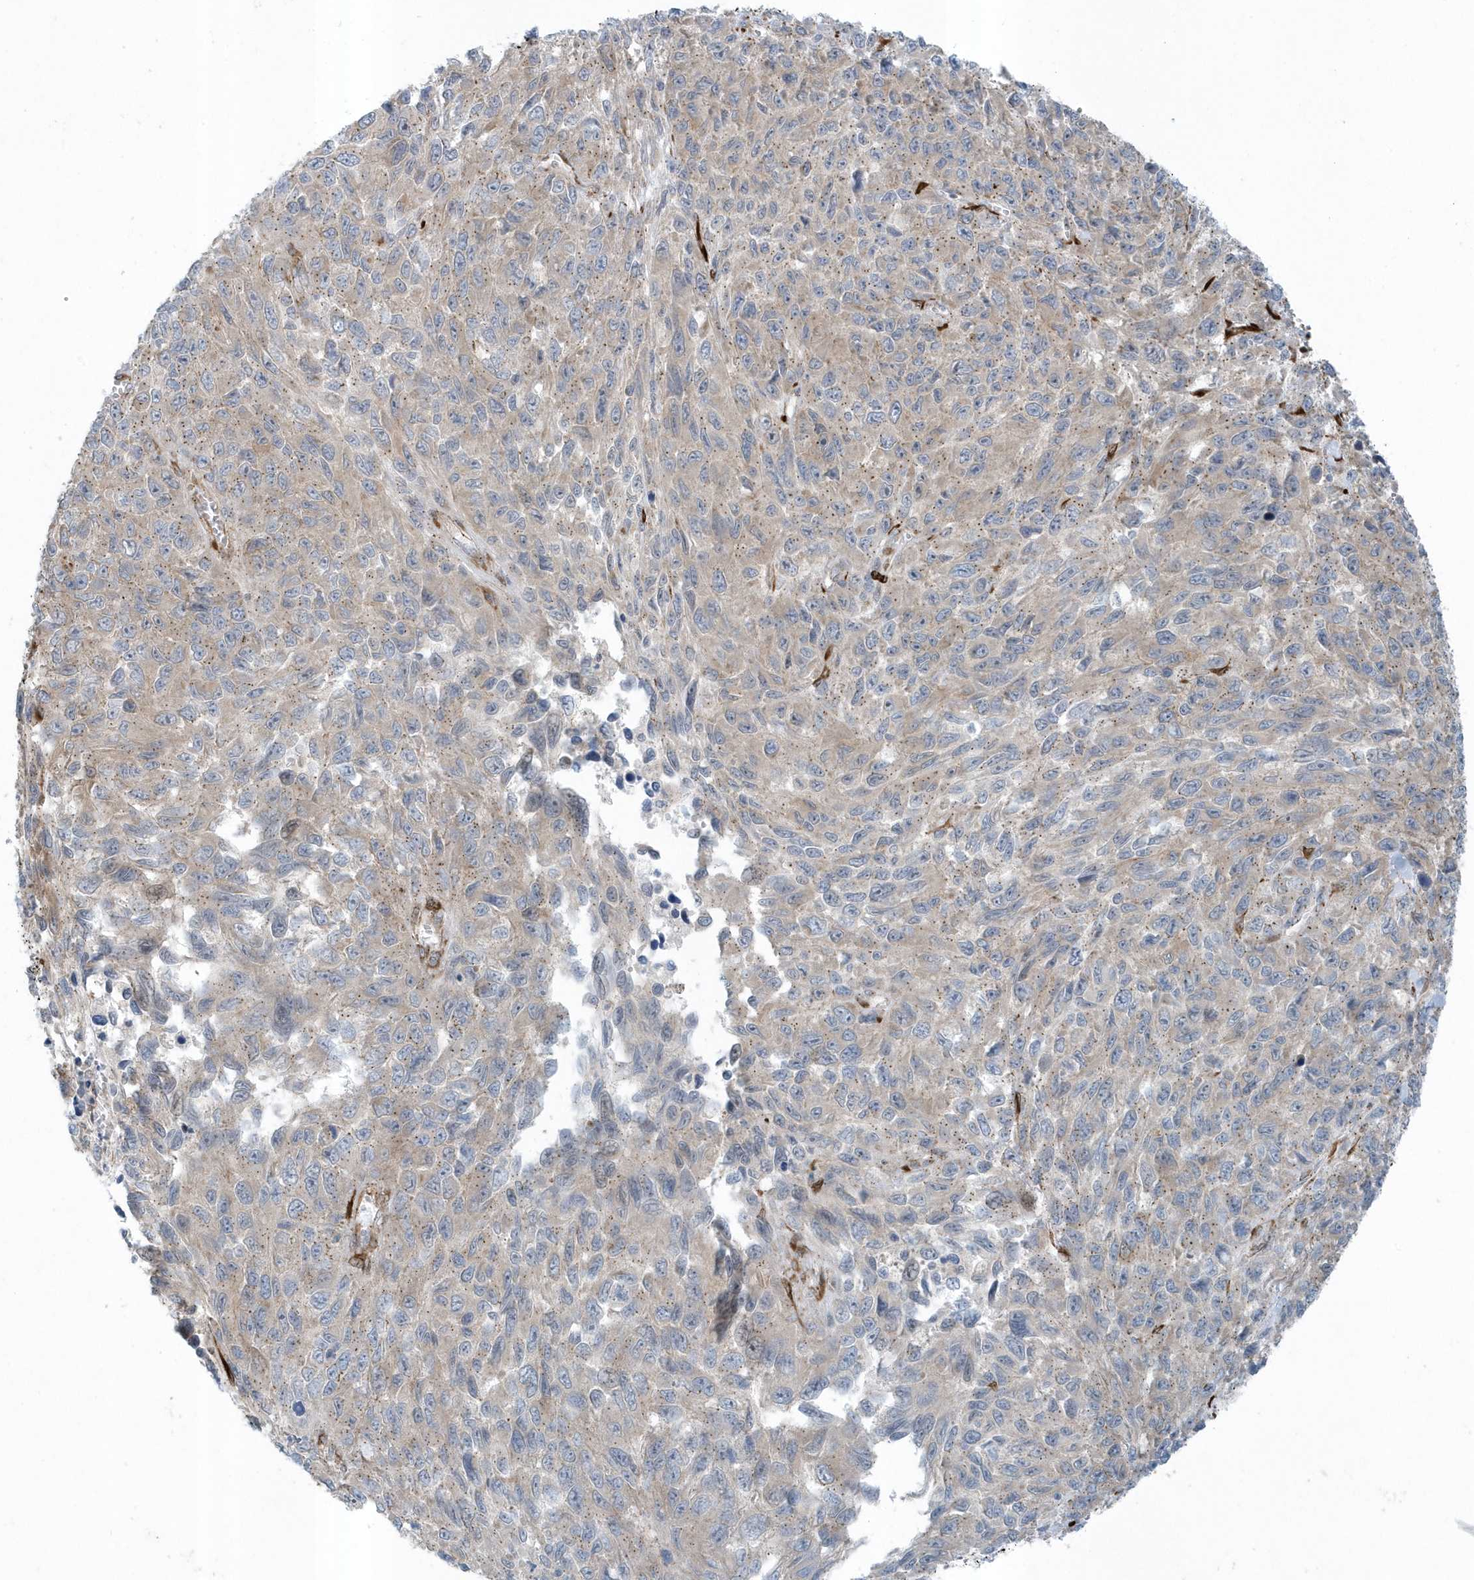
{"staining": {"intensity": "weak", "quantity": "25%-75%", "location": "cytoplasmic/membranous"}, "tissue": "melanoma", "cell_type": "Tumor cells", "image_type": "cancer", "snomed": [{"axis": "morphology", "description": "Malignant melanoma, NOS"}, {"axis": "topography", "description": "Skin"}], "caption": "Tumor cells demonstrate weak cytoplasmic/membranous expression in about 25%-75% of cells in melanoma. Nuclei are stained in blue.", "gene": "FAM98A", "patient": {"sex": "female", "age": 96}}